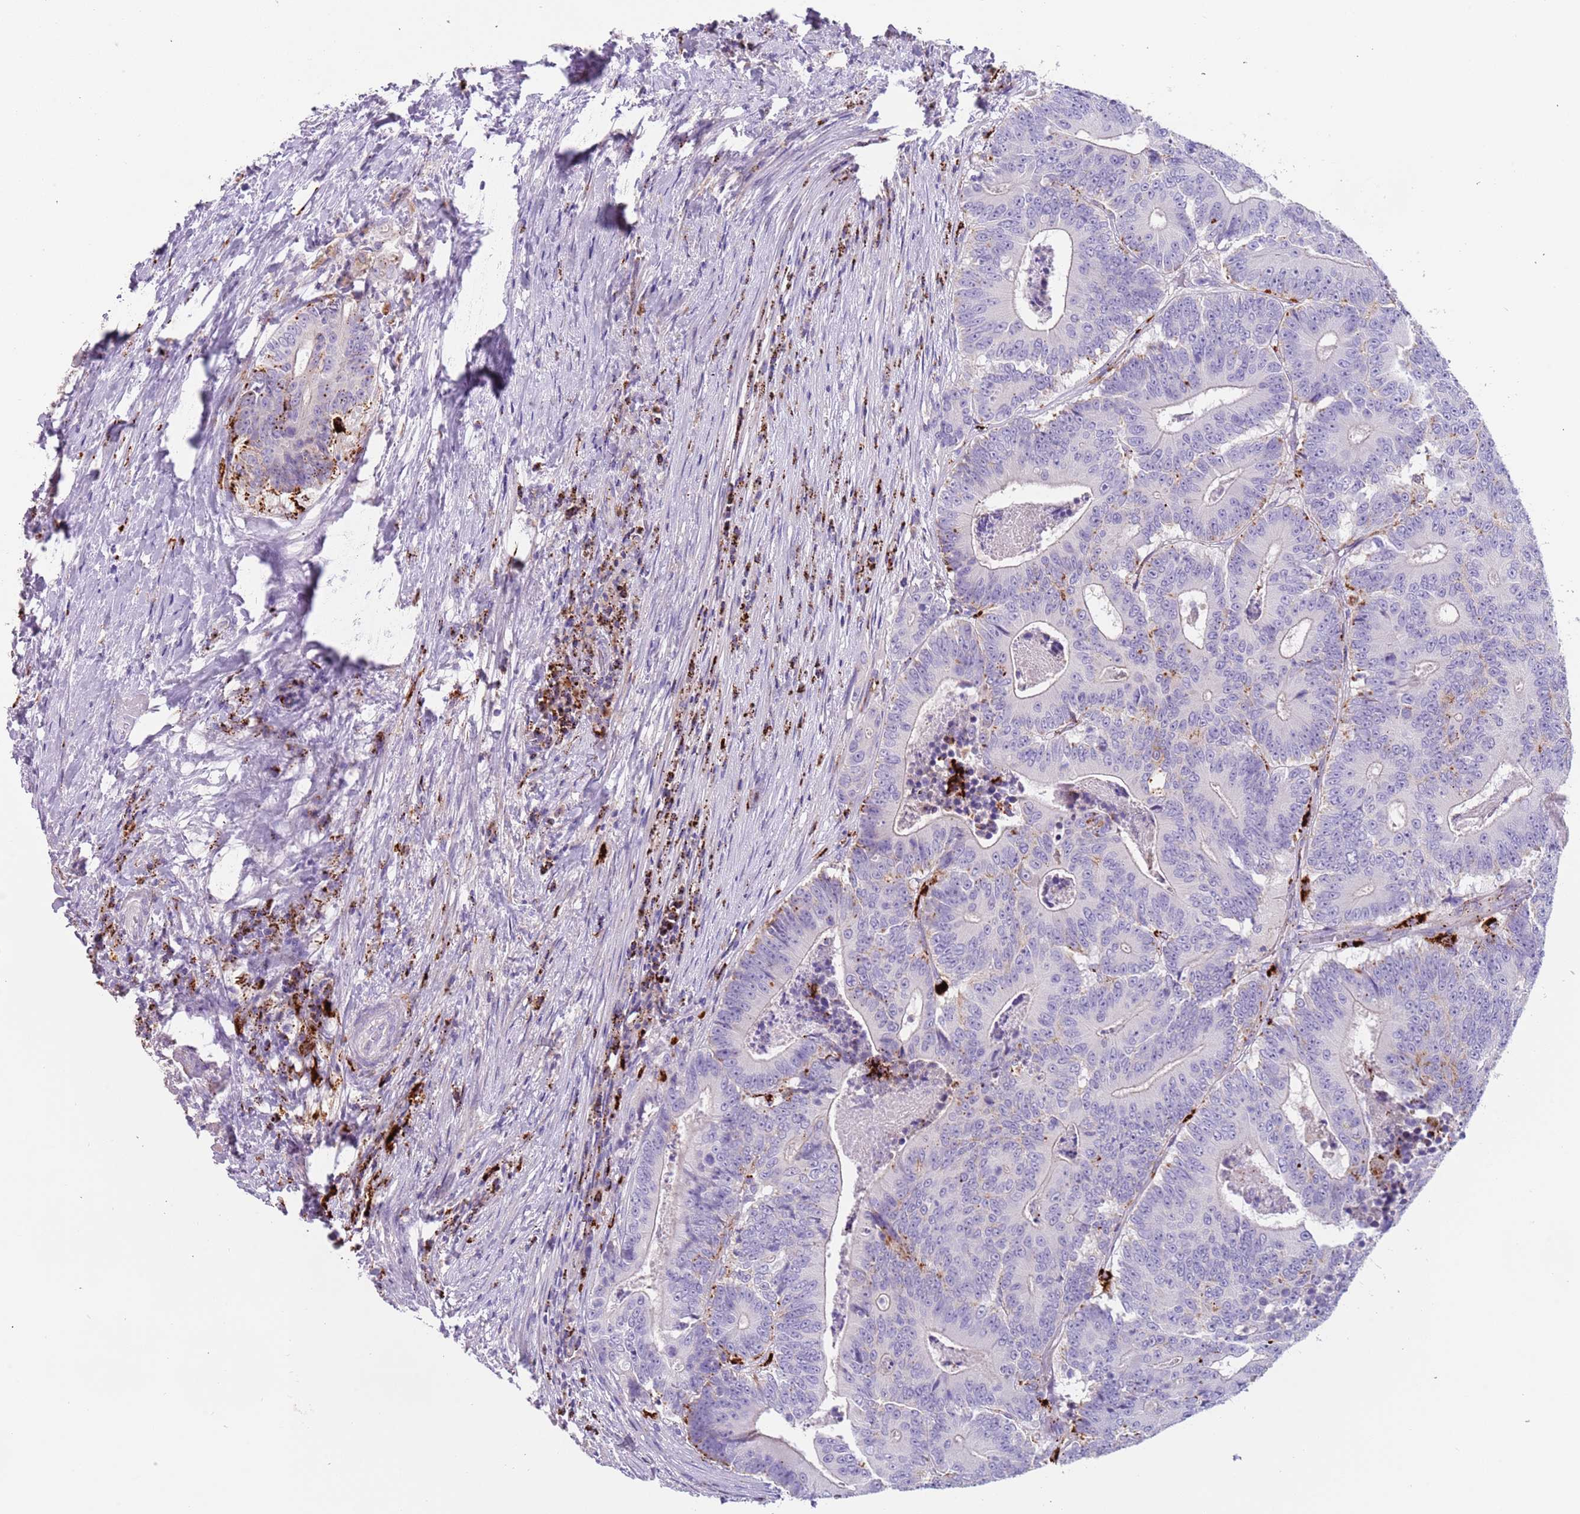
{"staining": {"intensity": "negative", "quantity": "none", "location": "none"}, "tissue": "colorectal cancer", "cell_type": "Tumor cells", "image_type": "cancer", "snomed": [{"axis": "morphology", "description": "Adenocarcinoma, NOS"}, {"axis": "topography", "description": "Colon"}], "caption": "DAB (3,3'-diaminobenzidine) immunohistochemical staining of adenocarcinoma (colorectal) exhibits no significant positivity in tumor cells.", "gene": "LRRN3", "patient": {"sex": "male", "age": 83}}